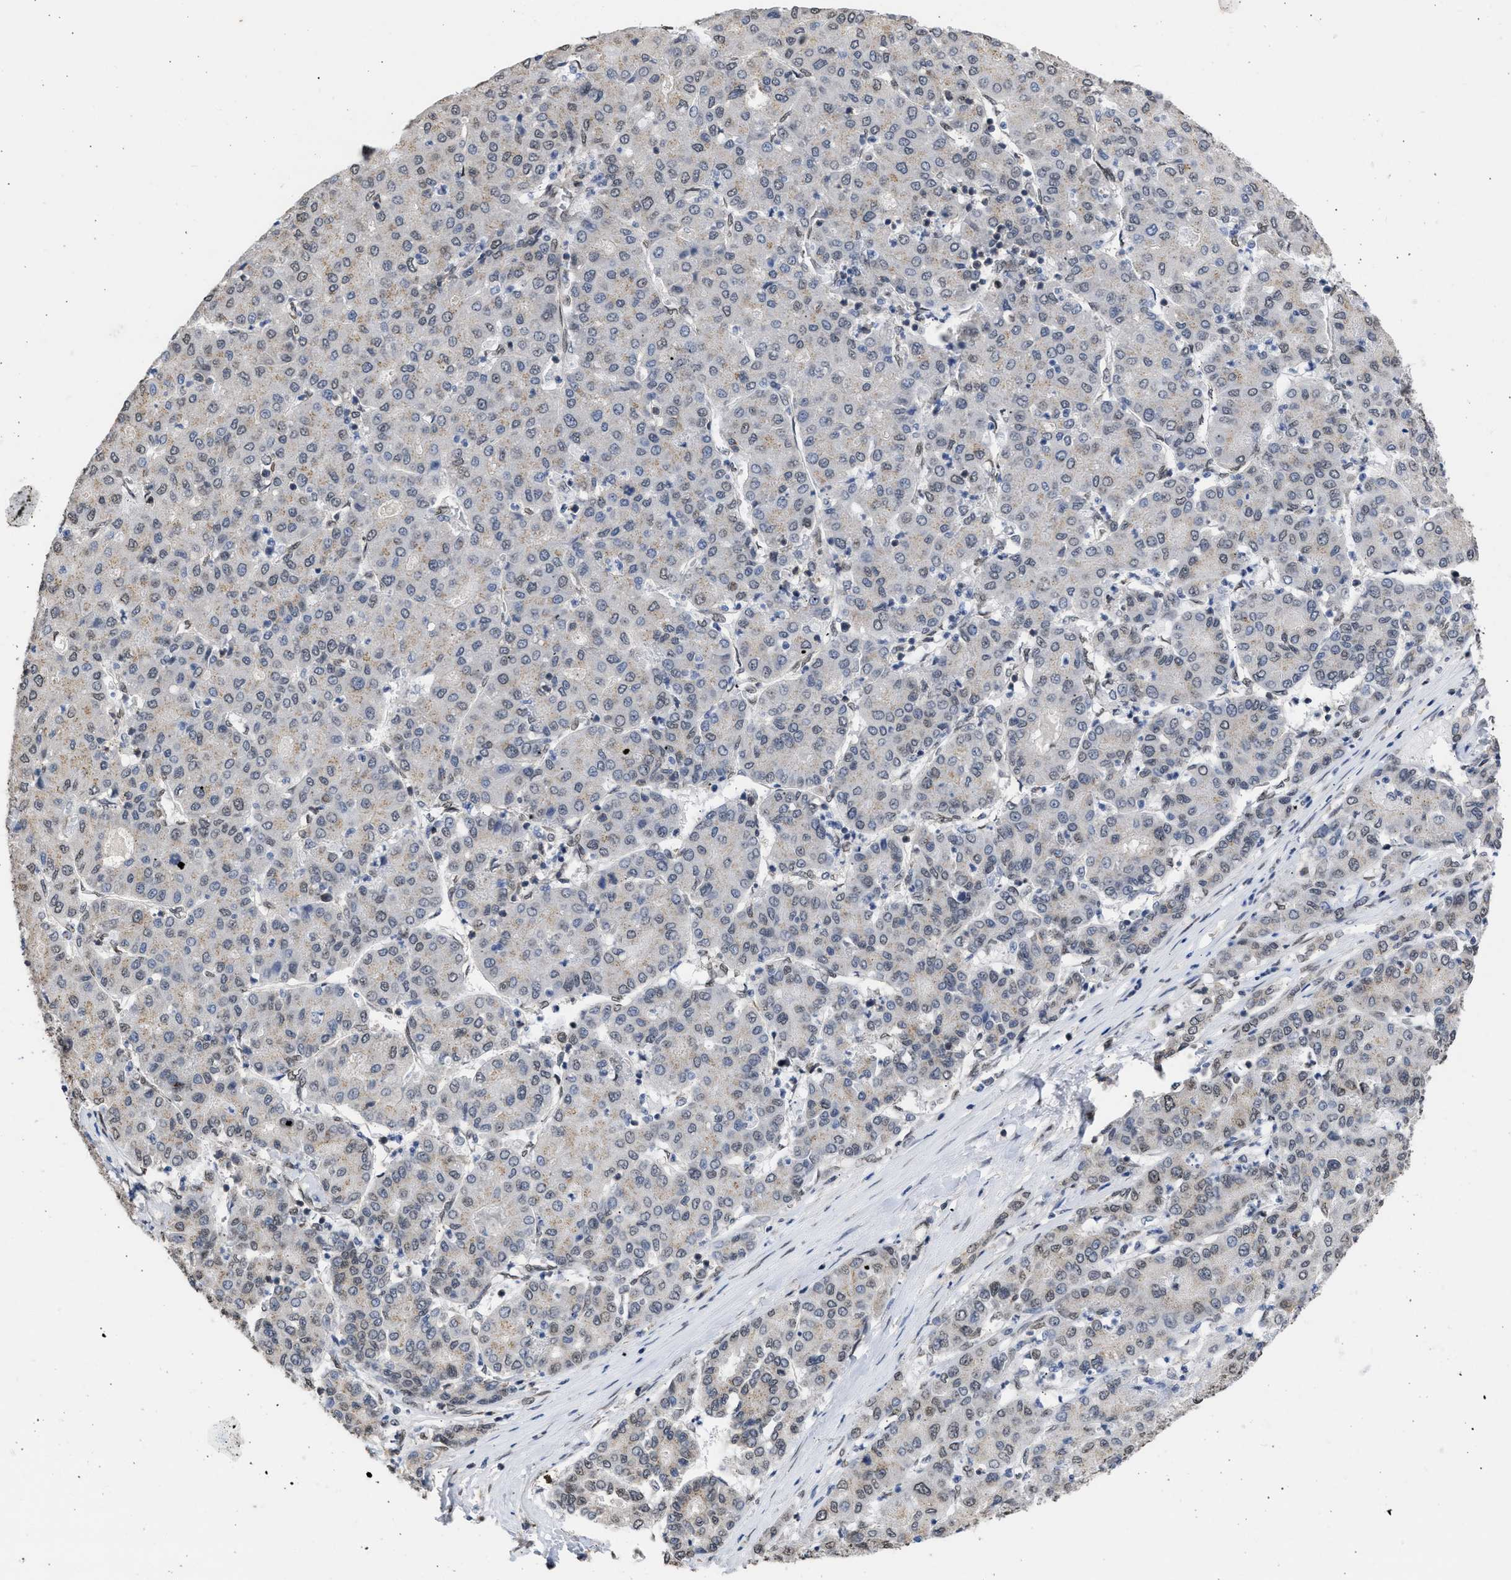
{"staining": {"intensity": "negative", "quantity": "none", "location": "none"}, "tissue": "liver cancer", "cell_type": "Tumor cells", "image_type": "cancer", "snomed": [{"axis": "morphology", "description": "Carcinoma, Hepatocellular, NOS"}, {"axis": "topography", "description": "Liver"}], "caption": "There is no significant staining in tumor cells of liver cancer.", "gene": "NUP35", "patient": {"sex": "male", "age": 65}}